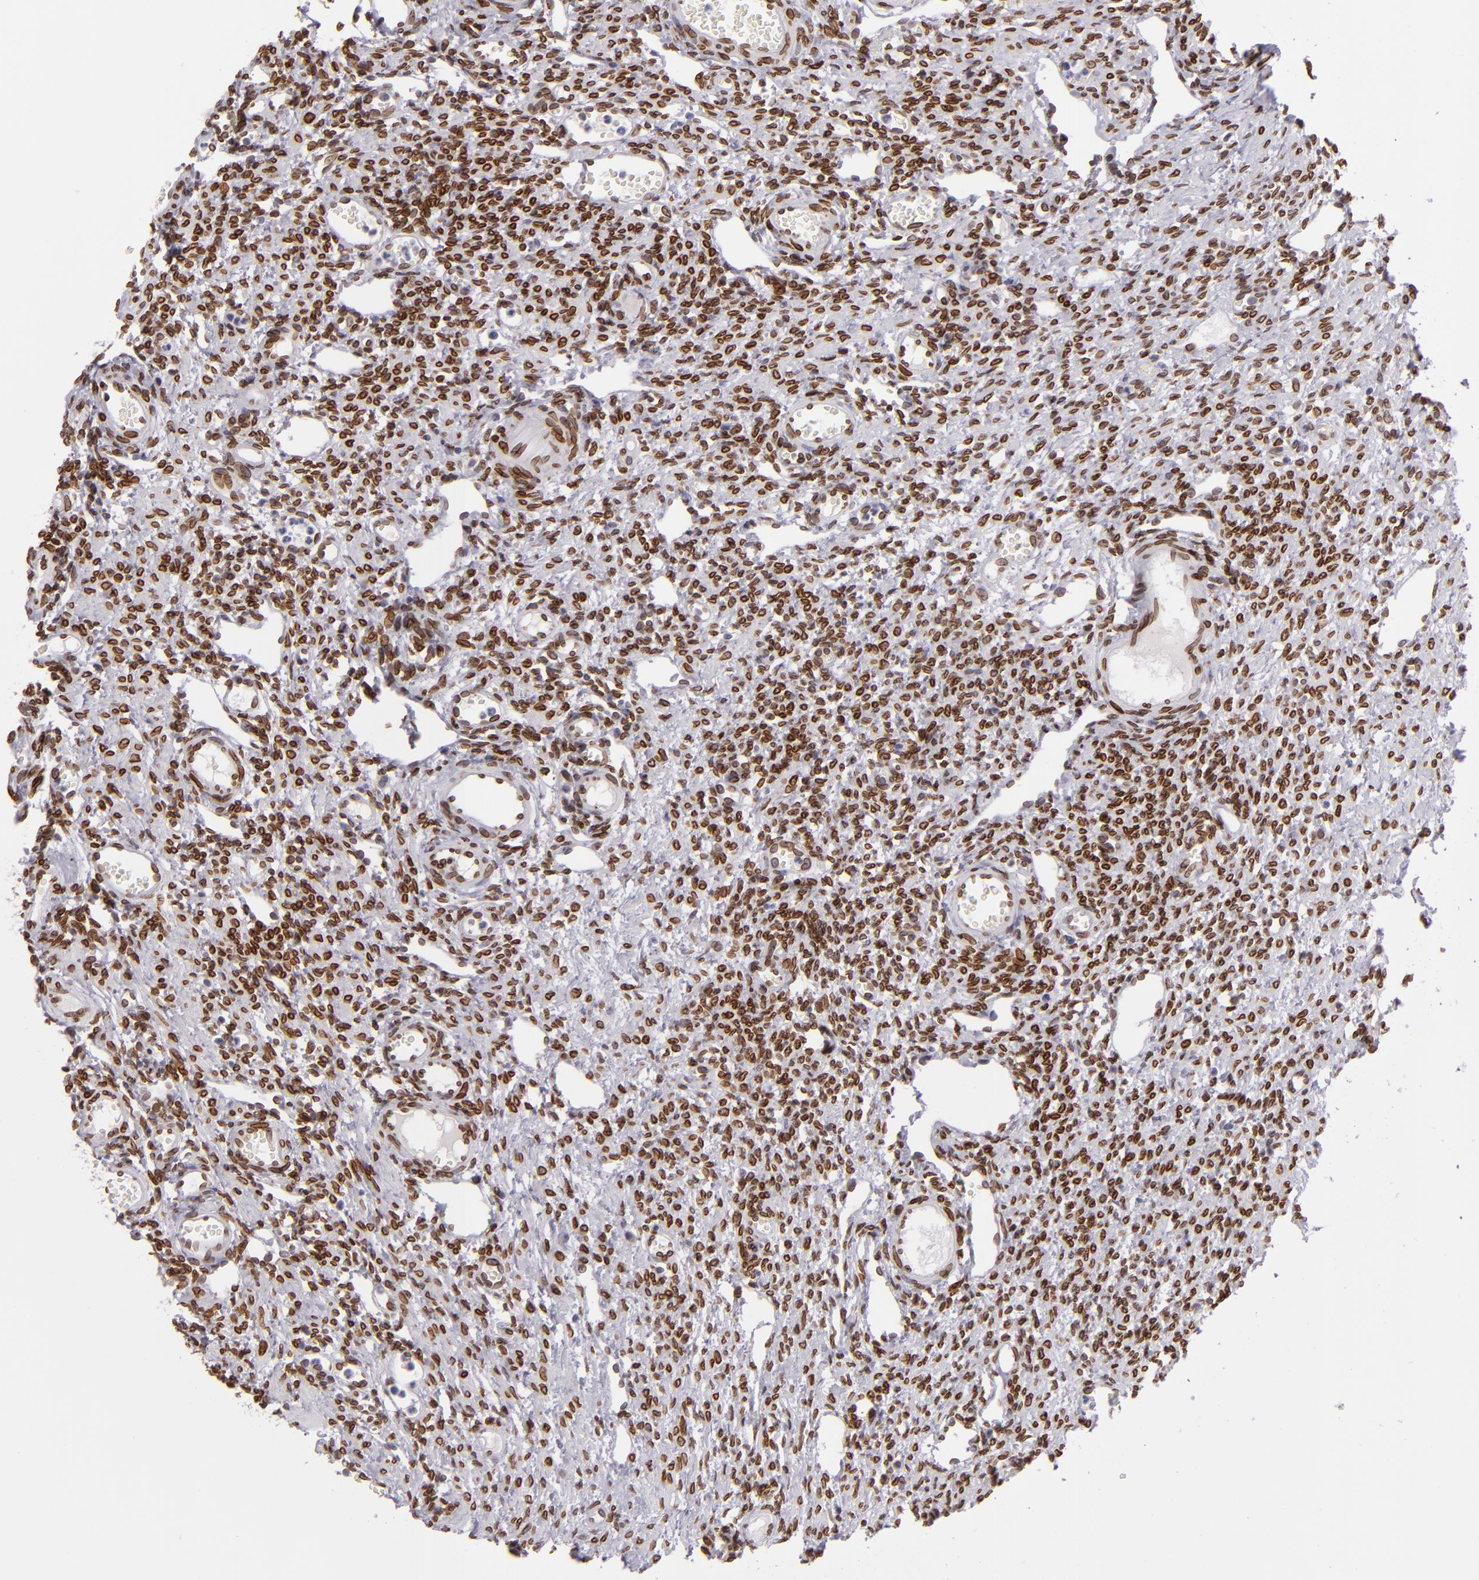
{"staining": {"intensity": "strong", "quantity": ">75%", "location": "nuclear"}, "tissue": "ovary", "cell_type": "Follicle cells", "image_type": "normal", "snomed": [{"axis": "morphology", "description": "Normal tissue, NOS"}, {"axis": "topography", "description": "Ovary"}], "caption": "Ovary was stained to show a protein in brown. There is high levels of strong nuclear expression in about >75% of follicle cells. (Brightfield microscopy of DAB IHC at high magnification).", "gene": "EMD", "patient": {"sex": "female", "age": 33}}